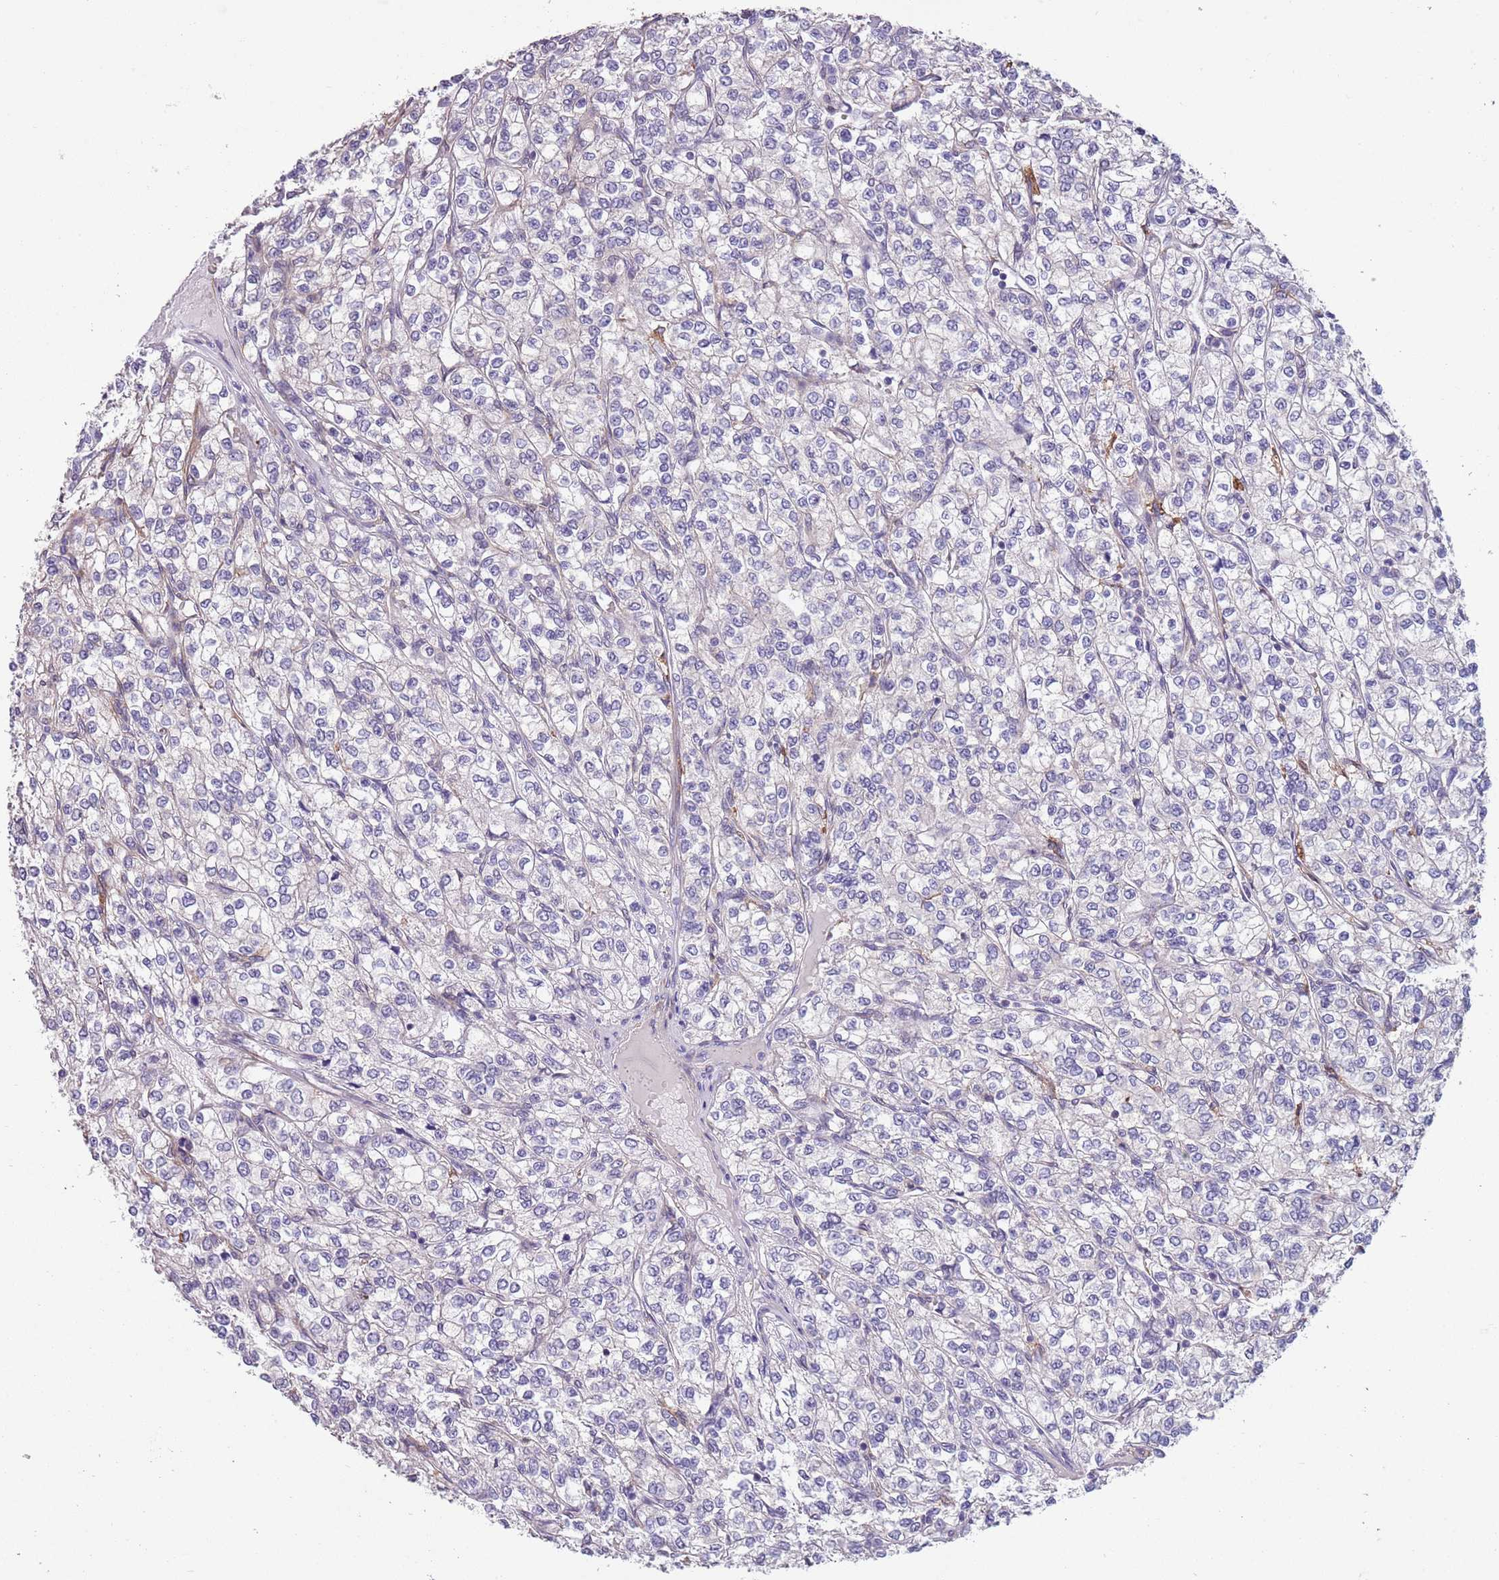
{"staining": {"intensity": "negative", "quantity": "none", "location": "none"}, "tissue": "renal cancer", "cell_type": "Tumor cells", "image_type": "cancer", "snomed": [{"axis": "morphology", "description": "Adenocarcinoma, NOS"}, {"axis": "topography", "description": "Kidney"}], "caption": "The image exhibits no staining of tumor cells in renal cancer (adenocarcinoma).", "gene": "CREBZF", "patient": {"sex": "male", "age": 80}}